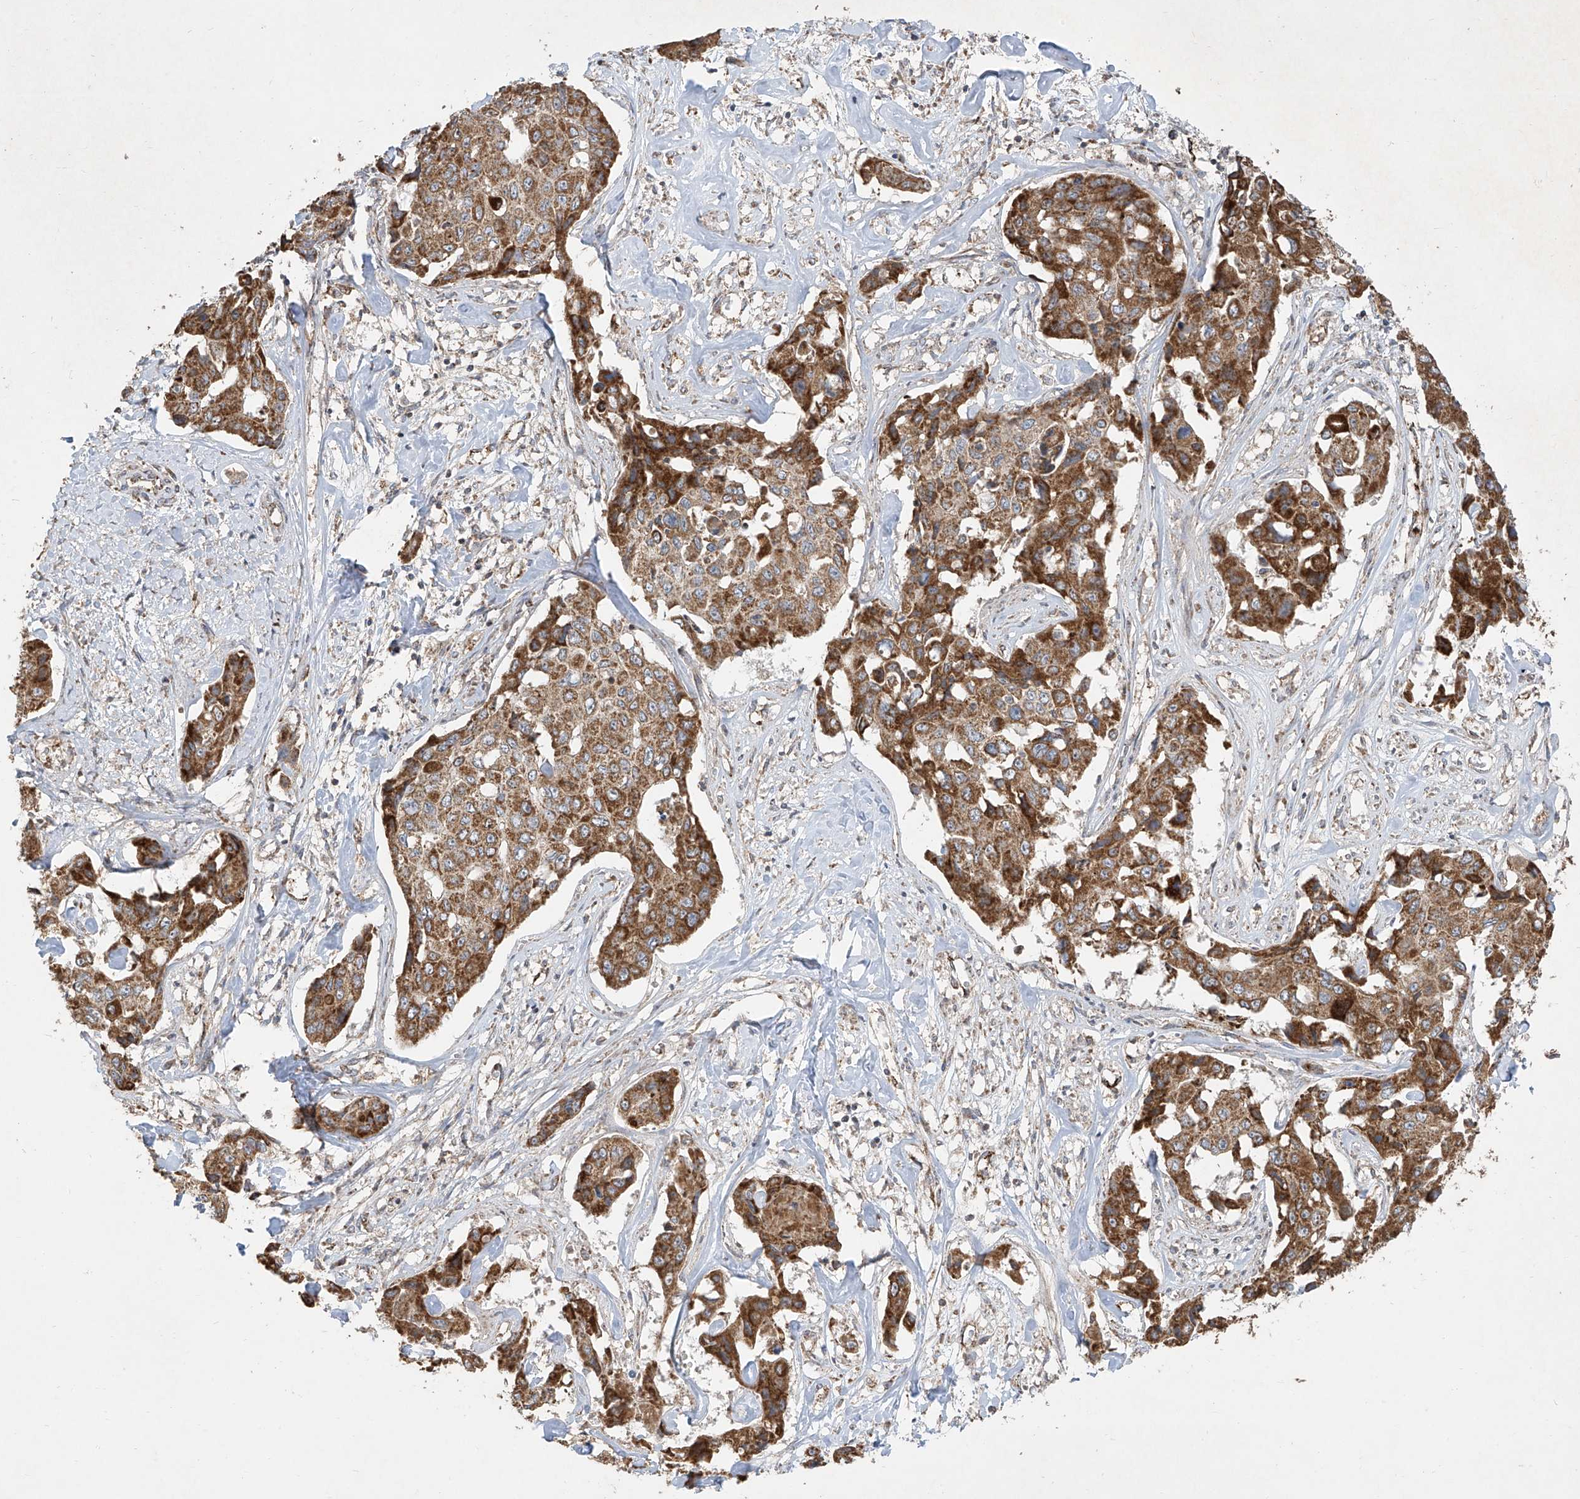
{"staining": {"intensity": "strong", "quantity": ">75%", "location": "cytoplasmic/membranous"}, "tissue": "liver cancer", "cell_type": "Tumor cells", "image_type": "cancer", "snomed": [{"axis": "morphology", "description": "Cholangiocarcinoma"}, {"axis": "topography", "description": "Liver"}], "caption": "Protein analysis of cholangiocarcinoma (liver) tissue shows strong cytoplasmic/membranous expression in approximately >75% of tumor cells. The staining is performed using DAB (3,3'-diaminobenzidine) brown chromogen to label protein expression. The nuclei are counter-stained blue using hematoxylin.", "gene": "UQCC1", "patient": {"sex": "male", "age": 59}}